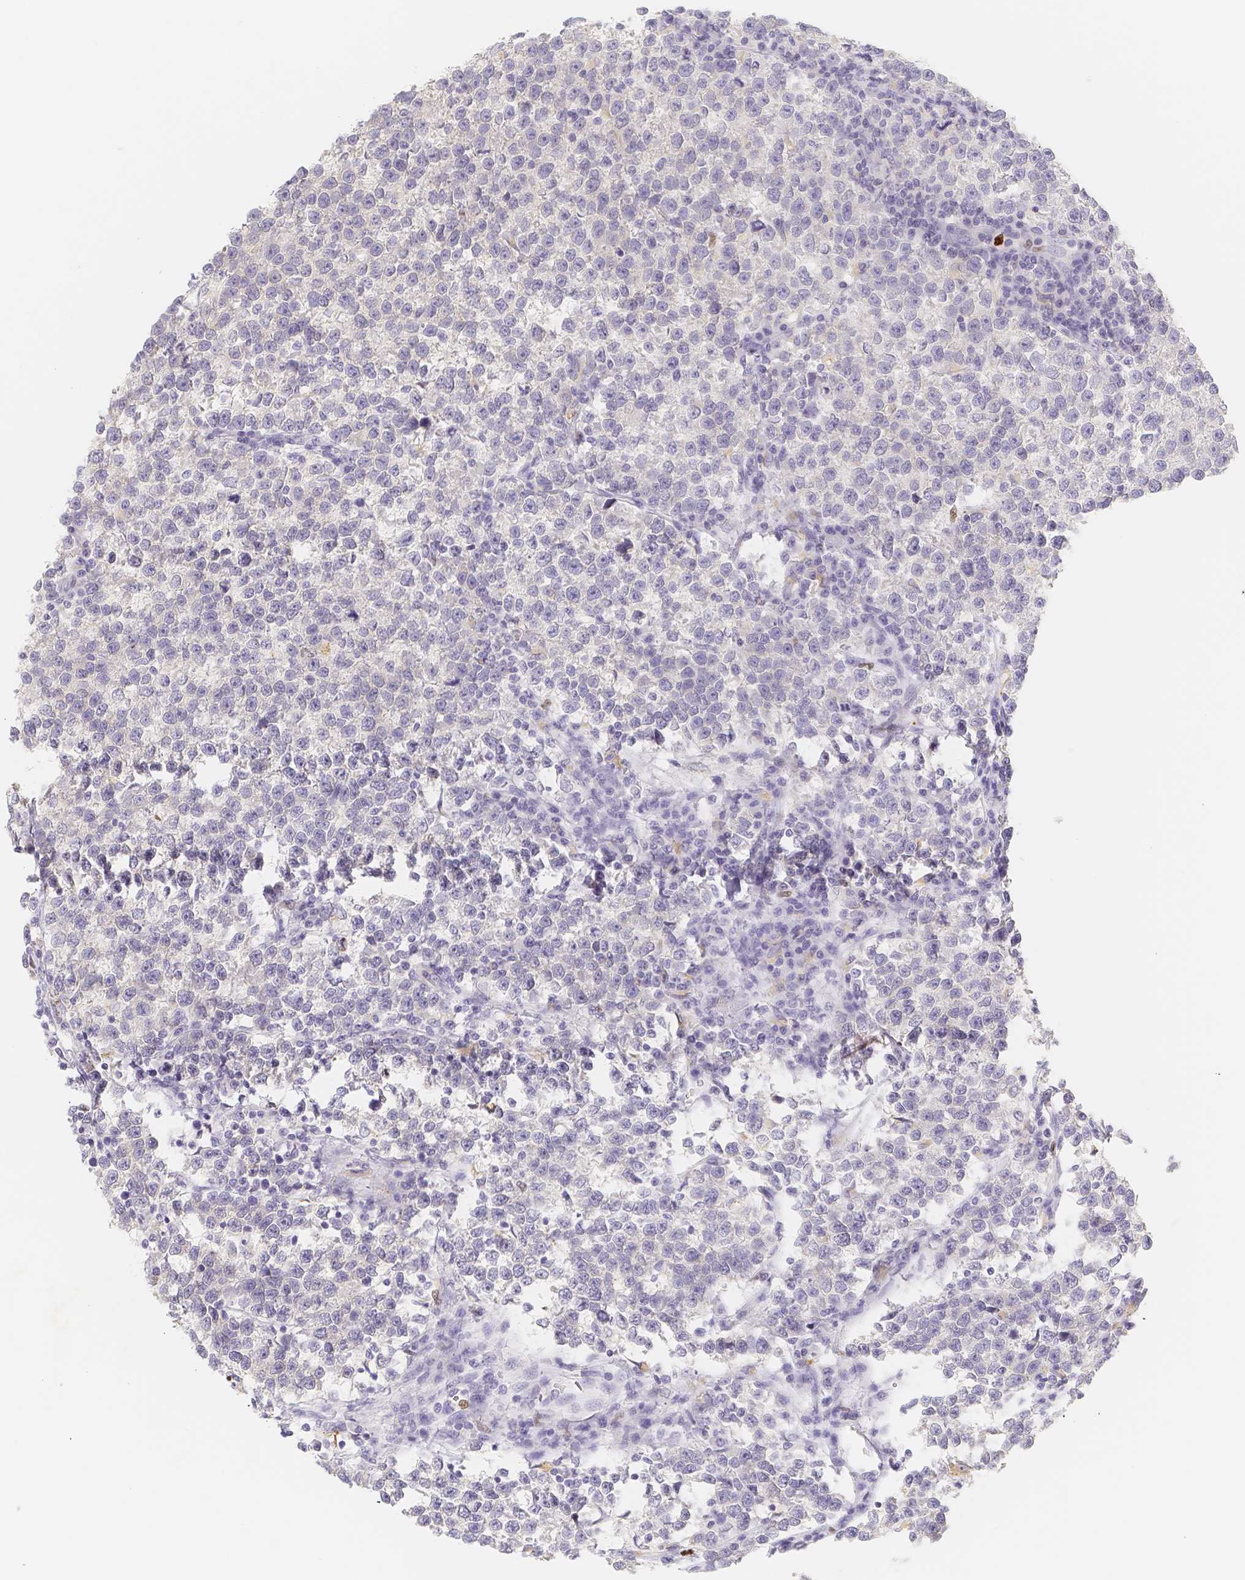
{"staining": {"intensity": "negative", "quantity": "none", "location": "none"}, "tissue": "testis cancer", "cell_type": "Tumor cells", "image_type": "cancer", "snomed": [{"axis": "morphology", "description": "Normal tissue, NOS"}, {"axis": "morphology", "description": "Seminoma, NOS"}, {"axis": "topography", "description": "Testis"}], "caption": "Image shows no protein positivity in tumor cells of testis cancer (seminoma) tissue.", "gene": "PADI4", "patient": {"sex": "male", "age": 43}}